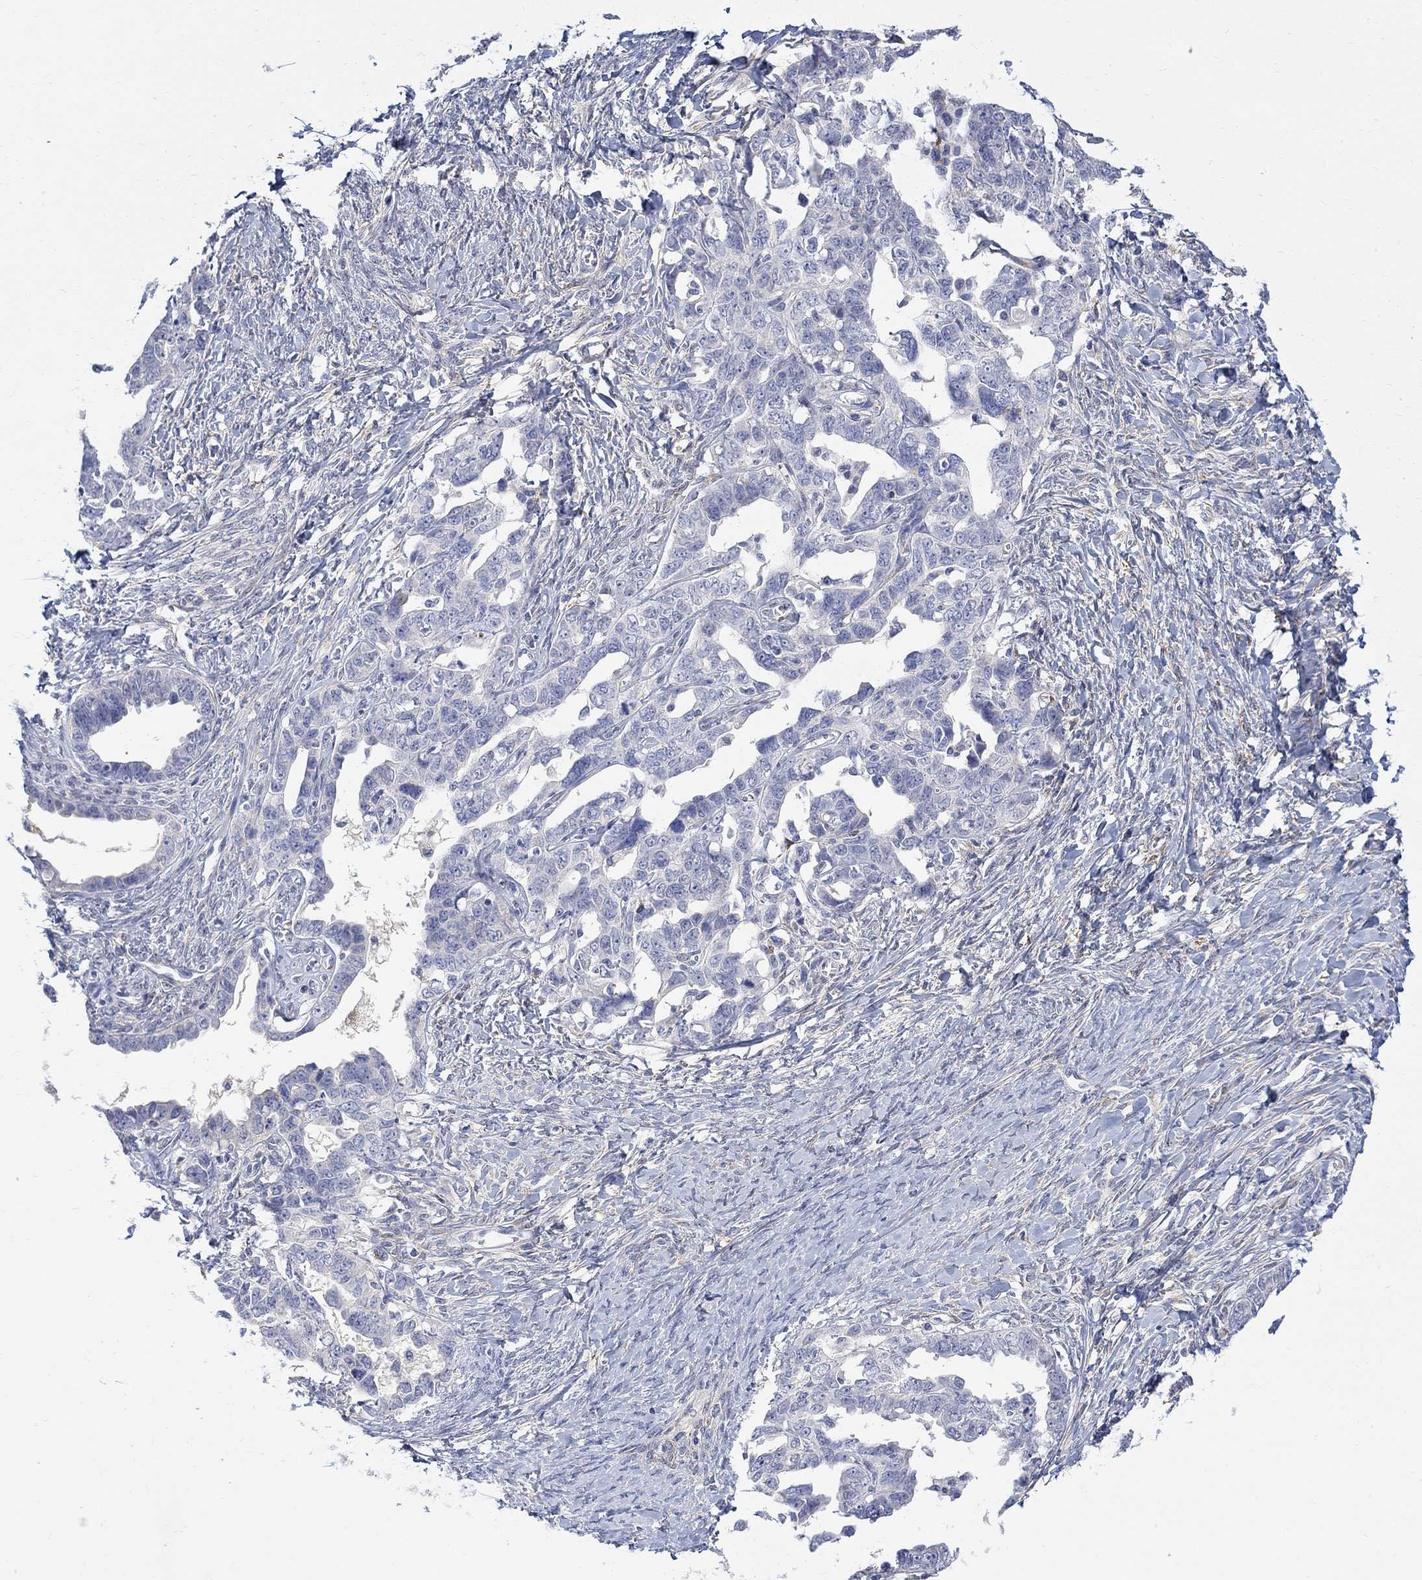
{"staining": {"intensity": "negative", "quantity": "none", "location": "none"}, "tissue": "ovarian cancer", "cell_type": "Tumor cells", "image_type": "cancer", "snomed": [{"axis": "morphology", "description": "Cystadenocarcinoma, serous, NOS"}, {"axis": "topography", "description": "Ovary"}], "caption": "High magnification brightfield microscopy of ovarian cancer stained with DAB (brown) and counterstained with hematoxylin (blue): tumor cells show no significant staining.", "gene": "FNDC5", "patient": {"sex": "female", "age": 69}}